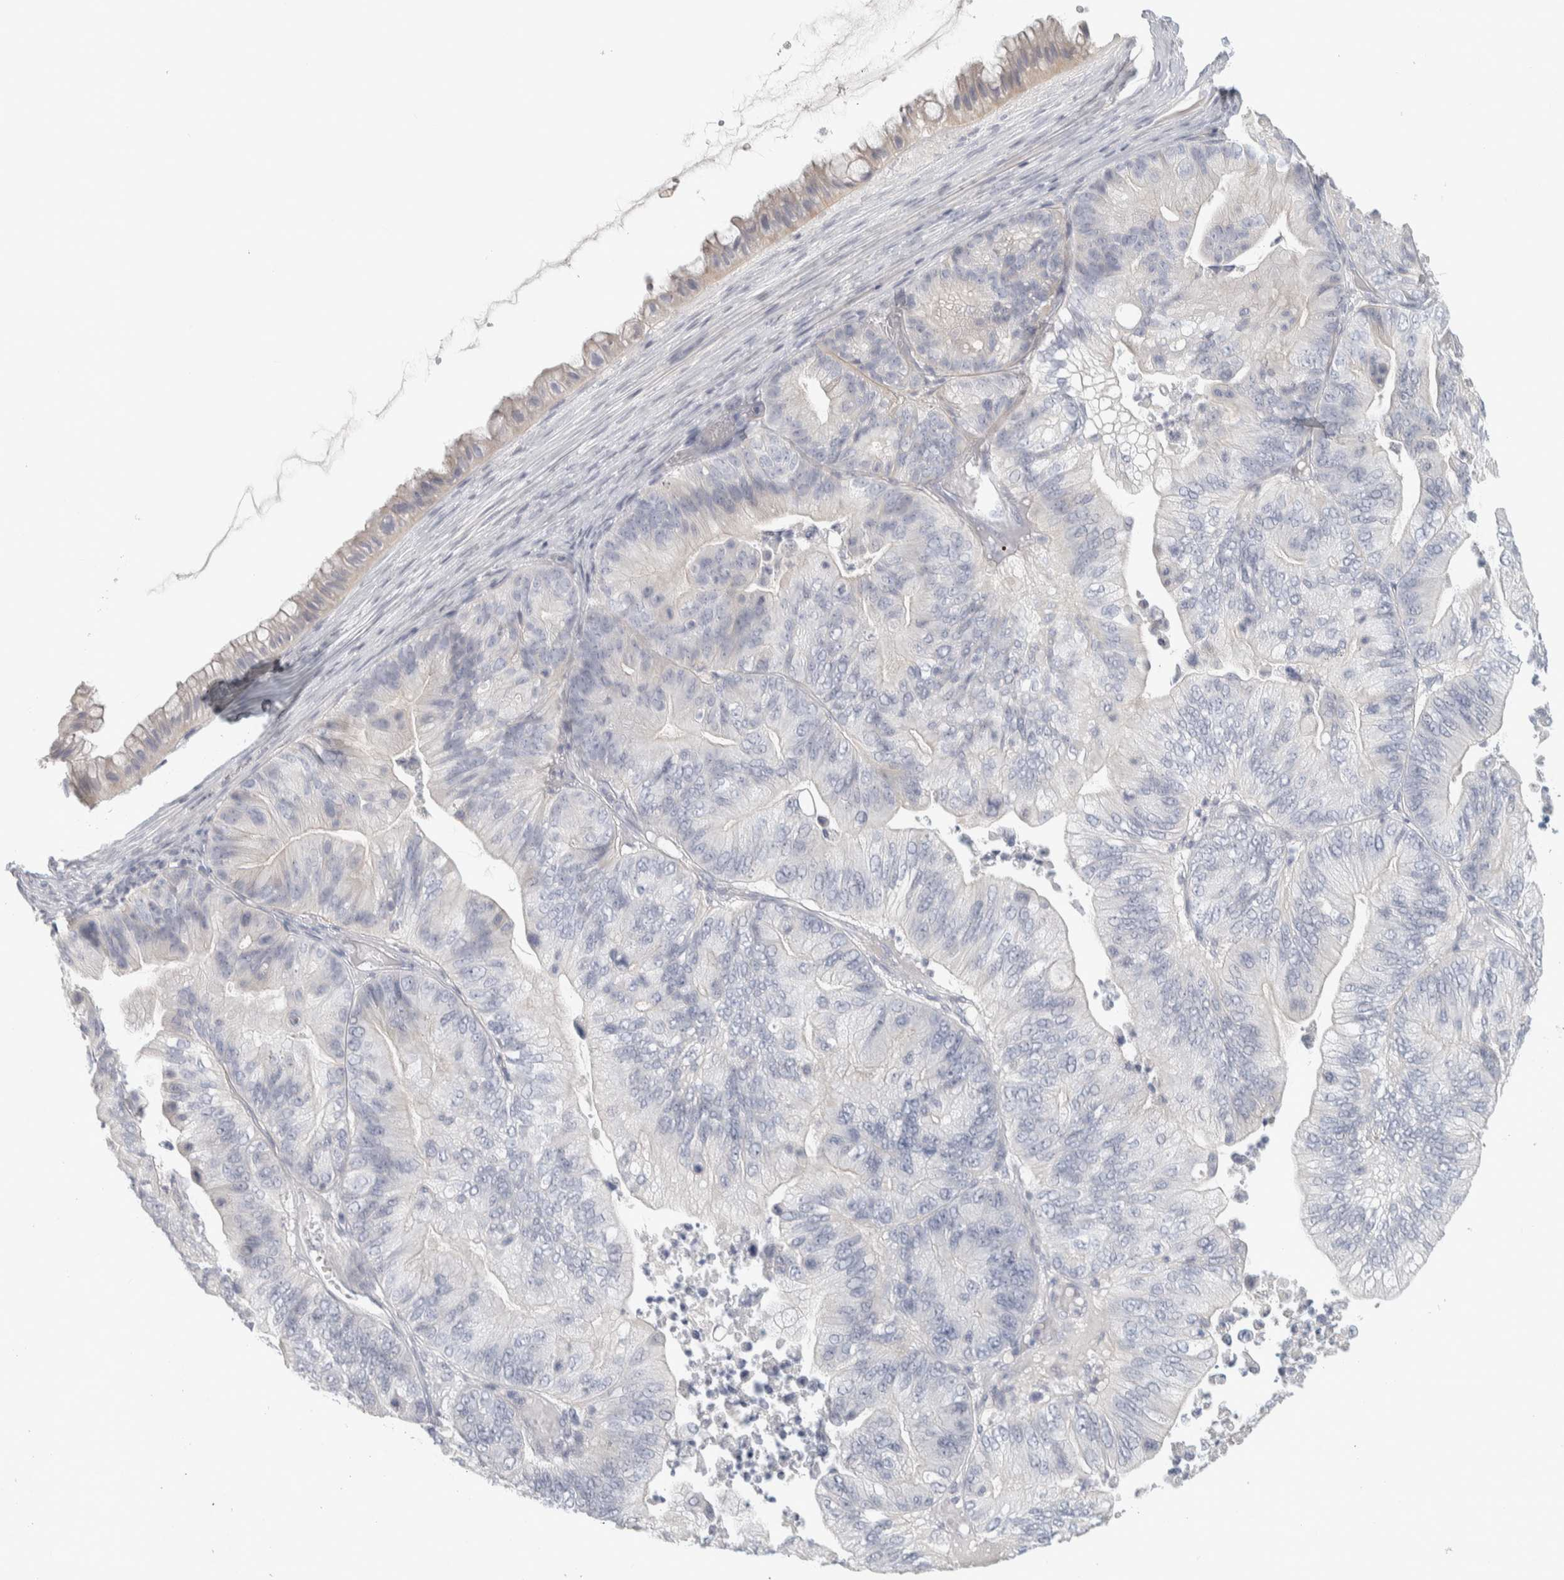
{"staining": {"intensity": "negative", "quantity": "none", "location": "none"}, "tissue": "ovarian cancer", "cell_type": "Tumor cells", "image_type": "cancer", "snomed": [{"axis": "morphology", "description": "Cystadenocarcinoma, mucinous, NOS"}, {"axis": "topography", "description": "Ovary"}], "caption": "The micrograph shows no significant expression in tumor cells of ovarian cancer.", "gene": "DCXR", "patient": {"sex": "female", "age": 61}}